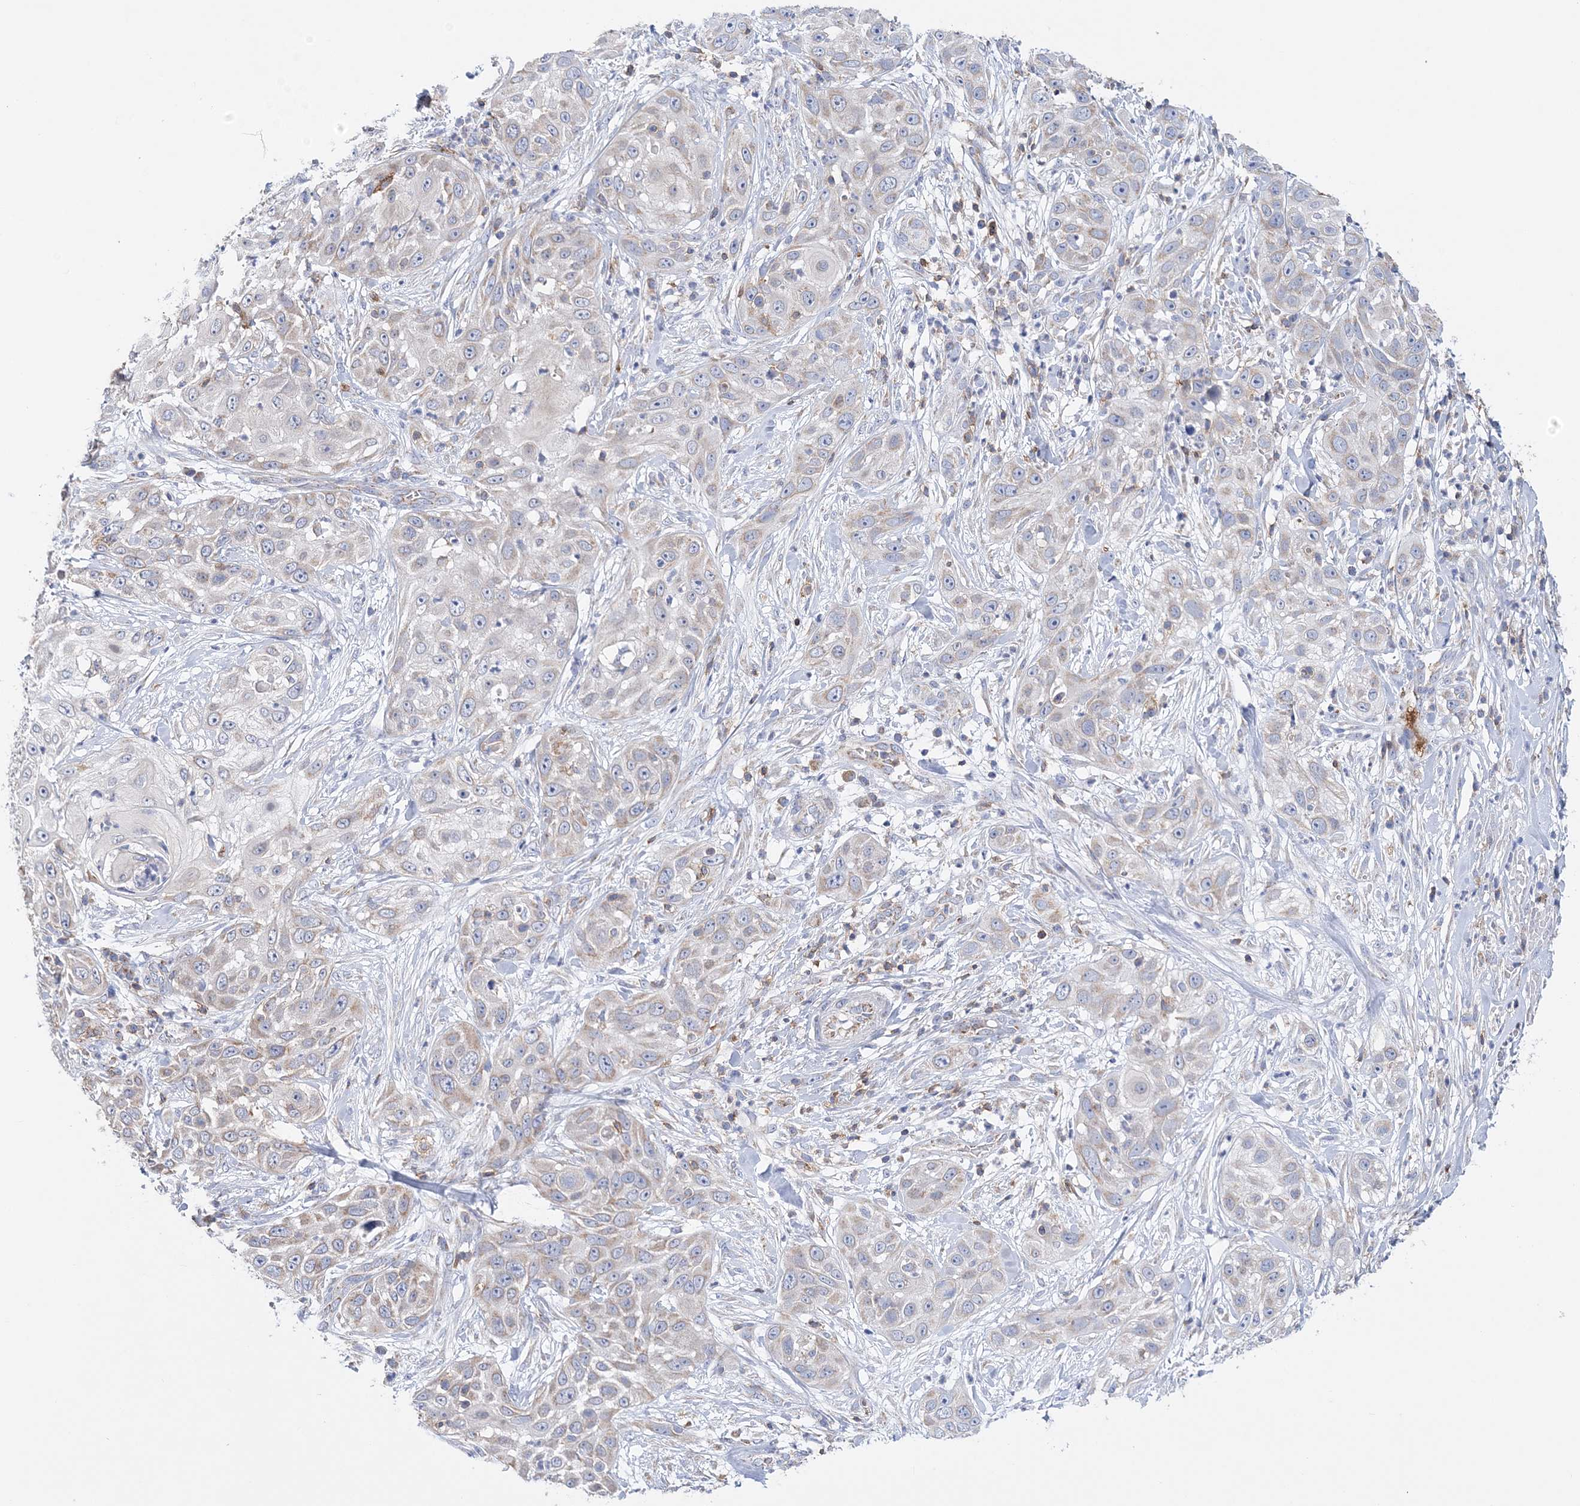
{"staining": {"intensity": "weak", "quantity": "<25%", "location": "cytoplasmic/membranous"}, "tissue": "skin cancer", "cell_type": "Tumor cells", "image_type": "cancer", "snomed": [{"axis": "morphology", "description": "Squamous cell carcinoma, NOS"}, {"axis": "topography", "description": "Skin"}], "caption": "There is no significant expression in tumor cells of skin cancer (squamous cell carcinoma).", "gene": "TTC32", "patient": {"sex": "female", "age": 44}}